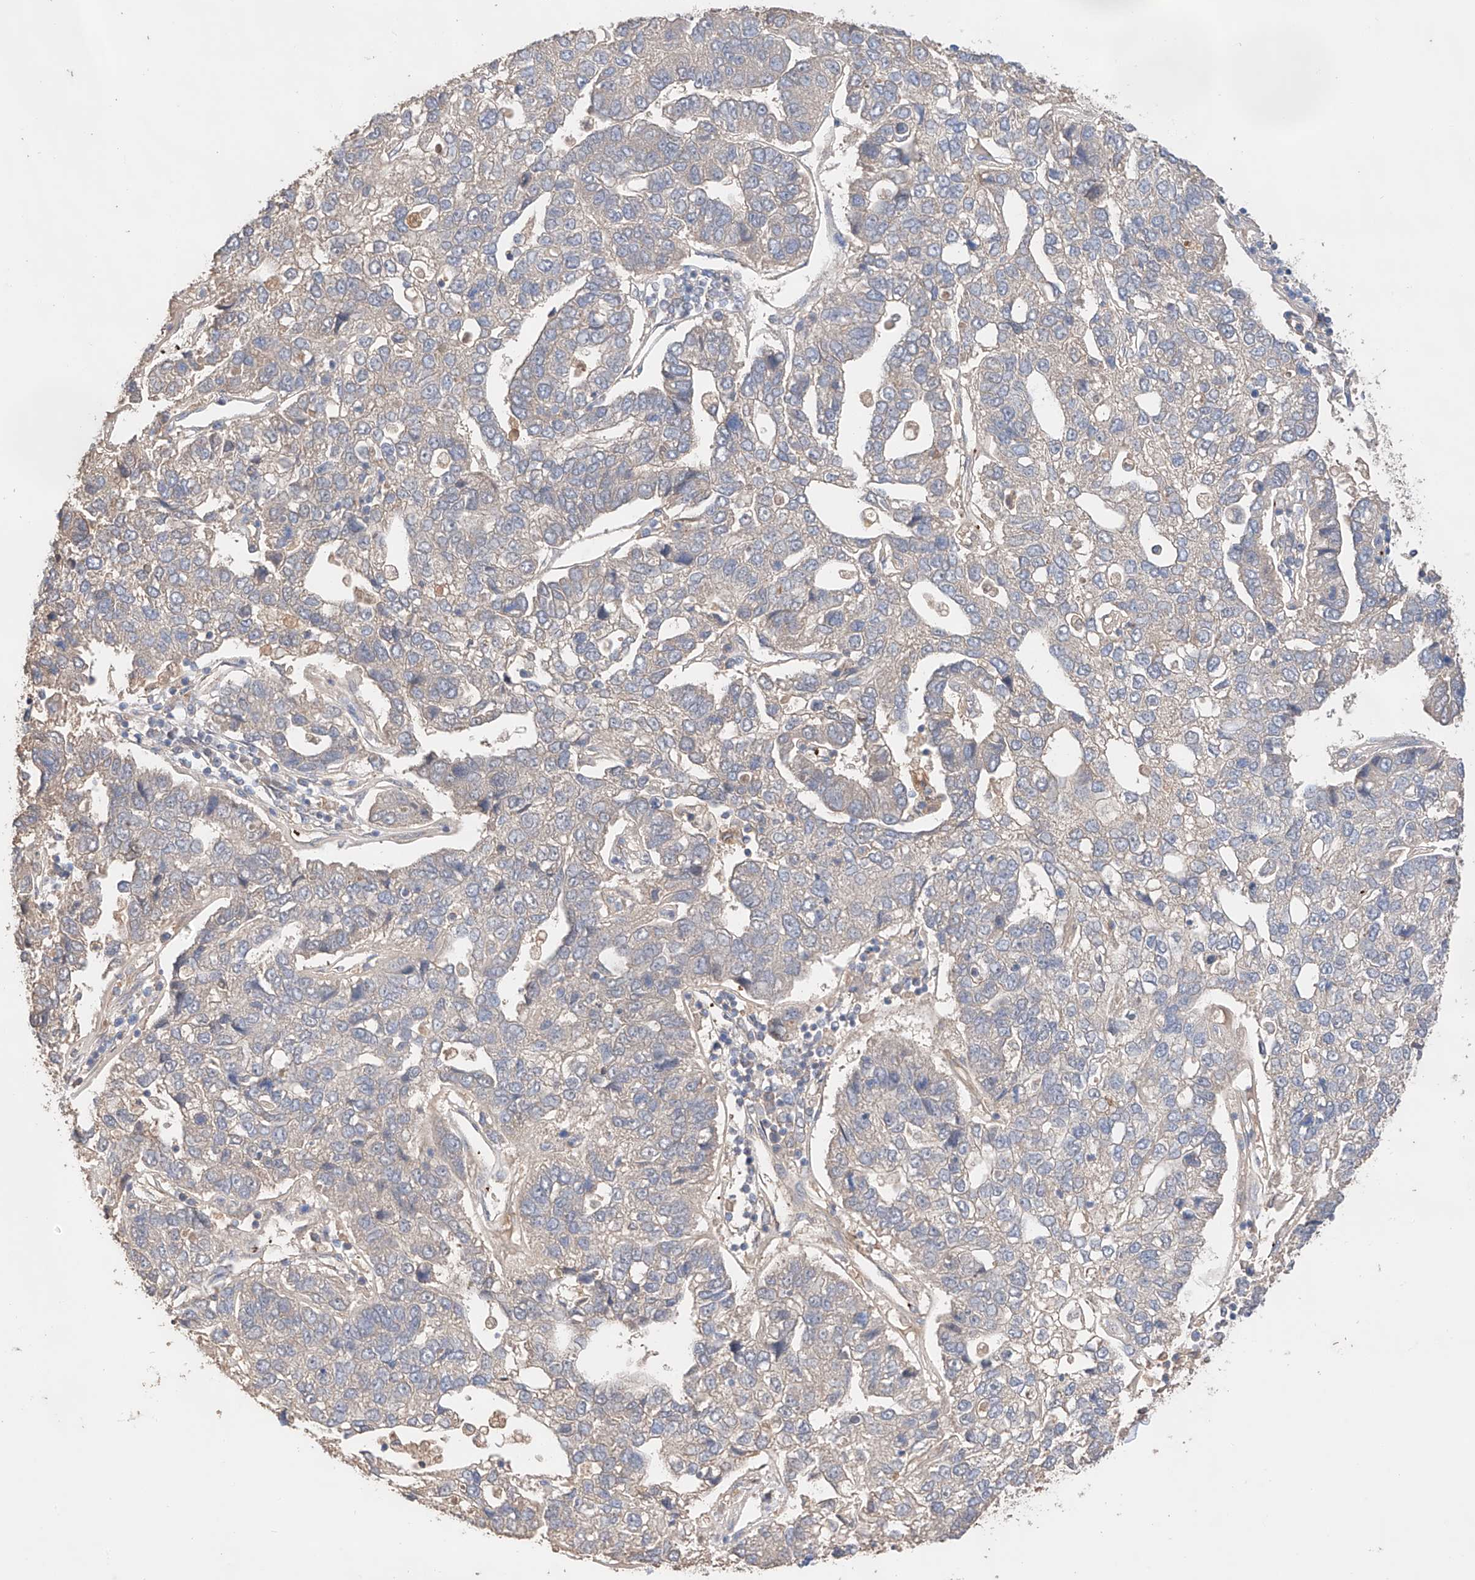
{"staining": {"intensity": "negative", "quantity": "none", "location": "none"}, "tissue": "pancreatic cancer", "cell_type": "Tumor cells", "image_type": "cancer", "snomed": [{"axis": "morphology", "description": "Adenocarcinoma, NOS"}, {"axis": "topography", "description": "Pancreas"}], "caption": "Tumor cells are negative for protein expression in human pancreatic cancer. (Stains: DAB immunohistochemistry with hematoxylin counter stain, Microscopy: brightfield microscopy at high magnification).", "gene": "ZFHX2", "patient": {"sex": "female", "age": 61}}